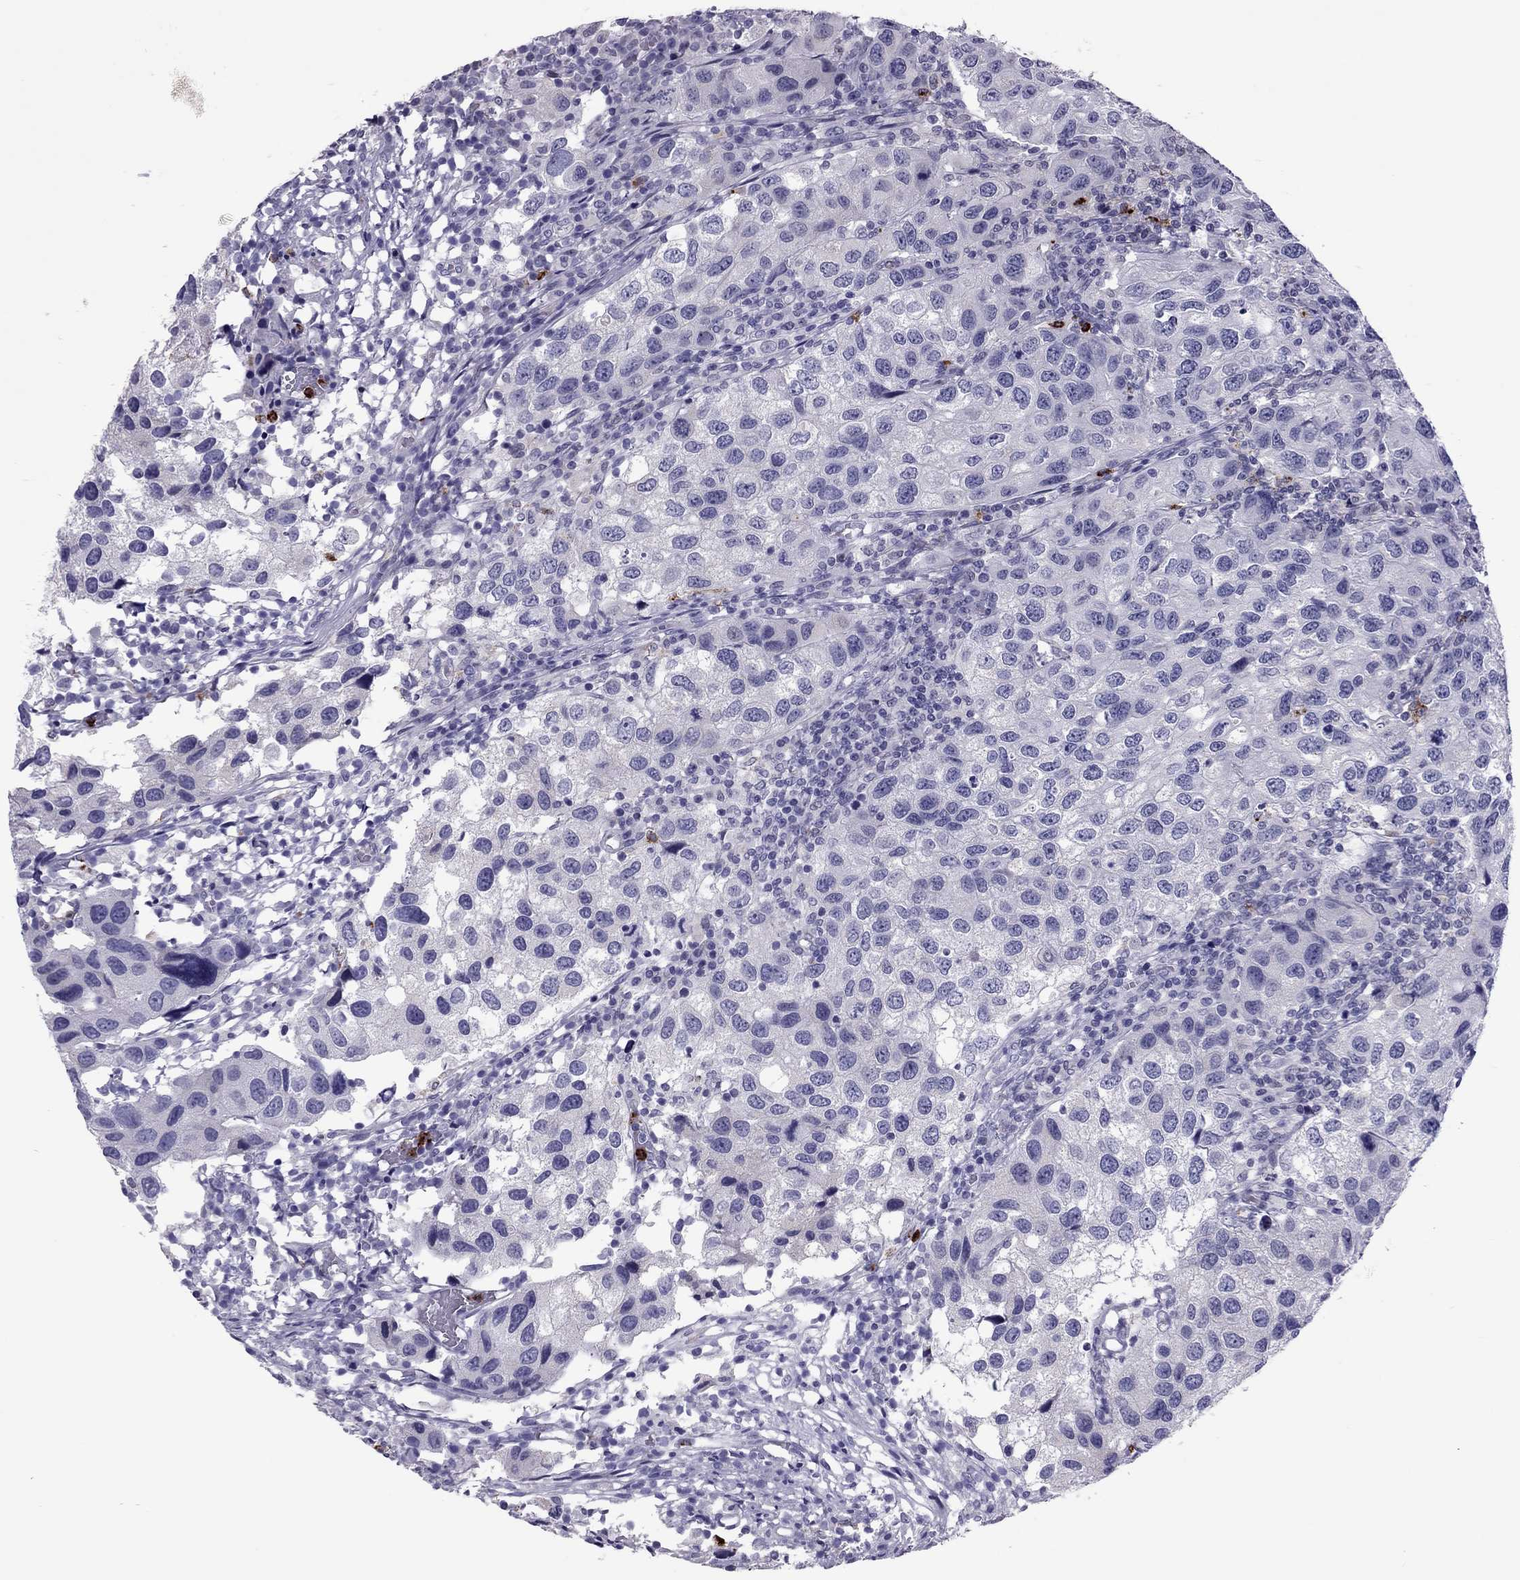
{"staining": {"intensity": "negative", "quantity": "none", "location": "none"}, "tissue": "urothelial cancer", "cell_type": "Tumor cells", "image_type": "cancer", "snomed": [{"axis": "morphology", "description": "Urothelial carcinoma, High grade"}, {"axis": "topography", "description": "Urinary bladder"}], "caption": "An immunohistochemistry (IHC) image of urothelial cancer is shown. There is no staining in tumor cells of urothelial cancer.", "gene": "CCL27", "patient": {"sex": "male", "age": 79}}